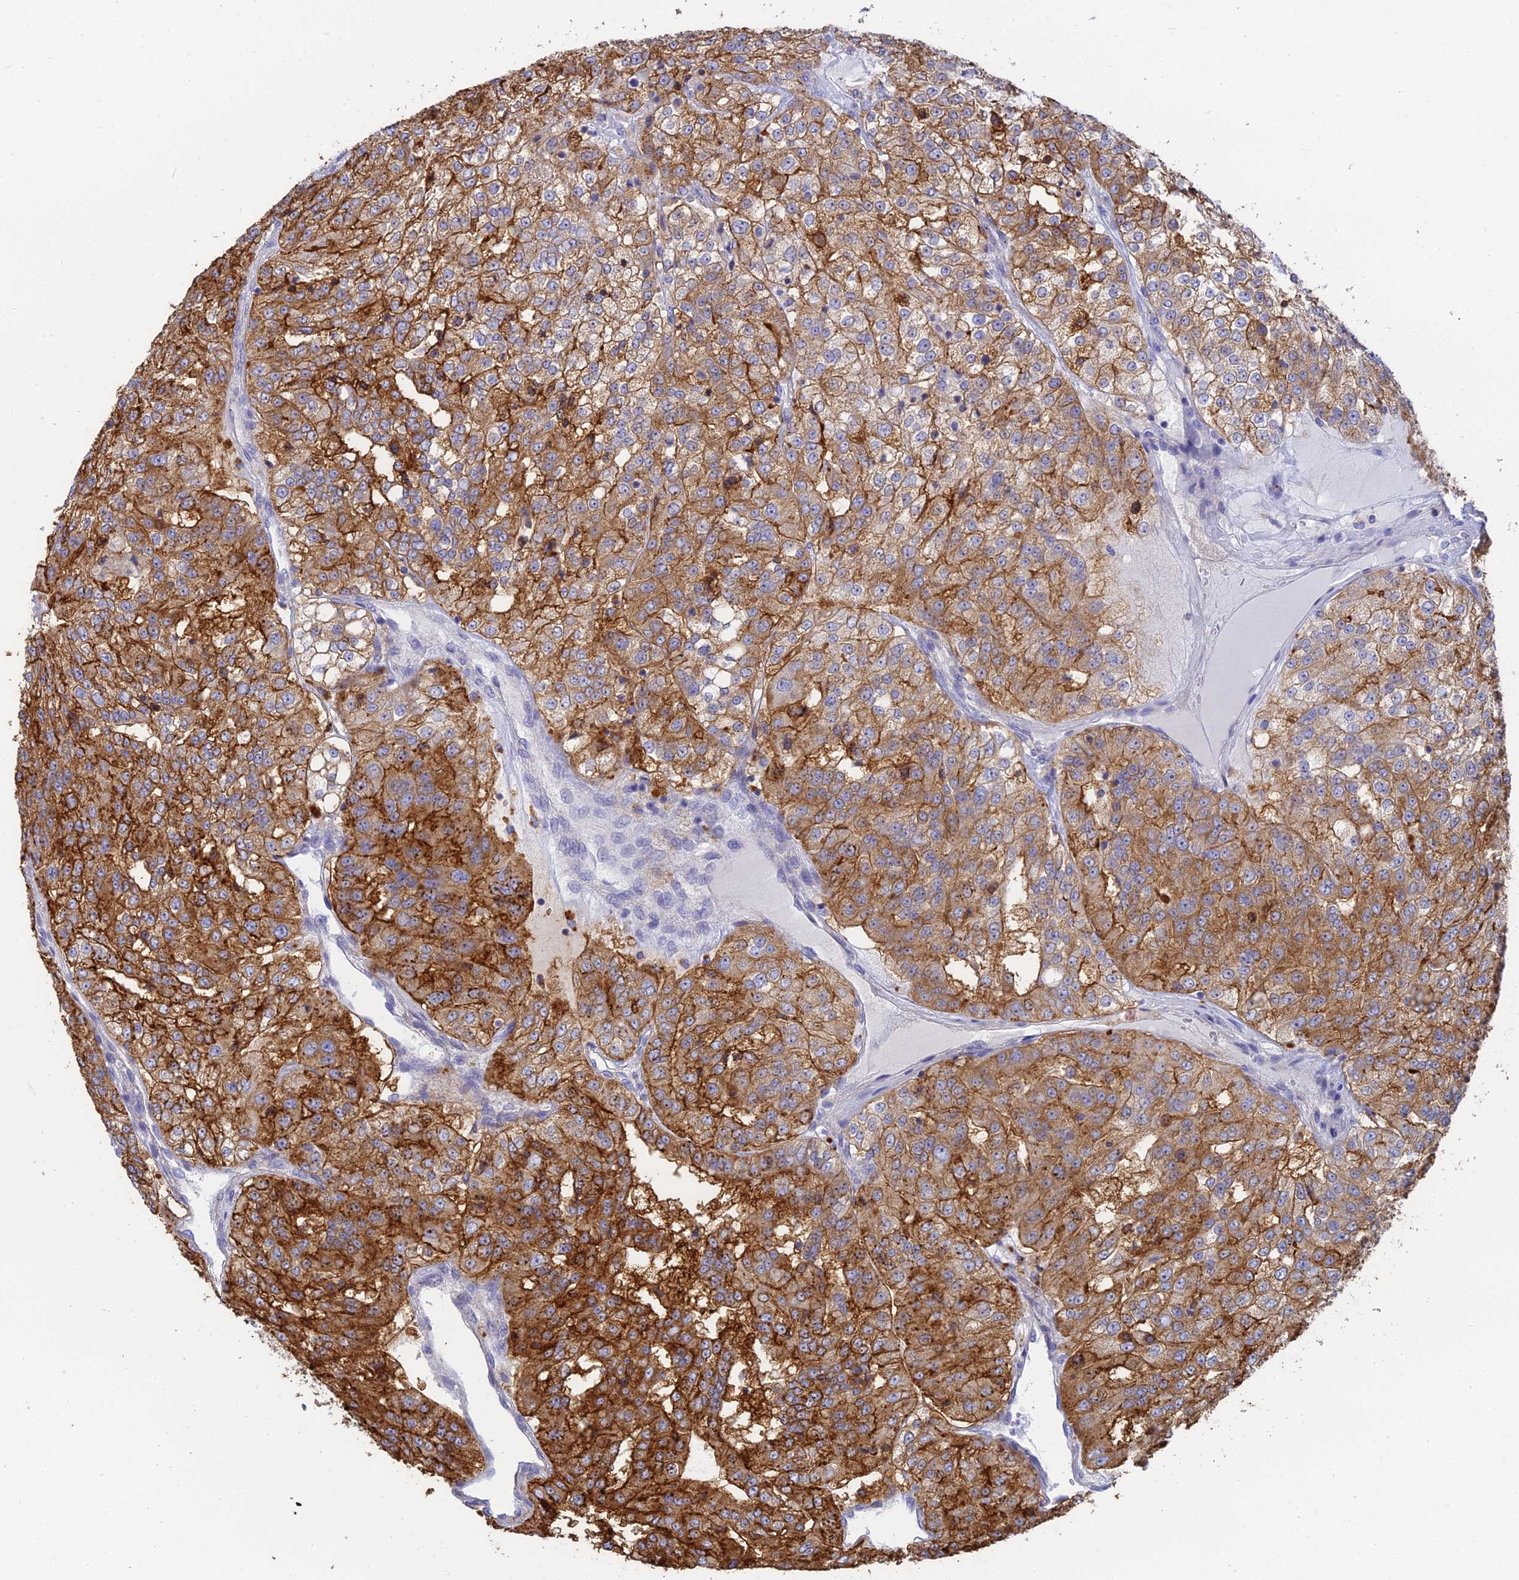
{"staining": {"intensity": "strong", "quantity": ">75%", "location": "cytoplasmic/membranous"}, "tissue": "renal cancer", "cell_type": "Tumor cells", "image_type": "cancer", "snomed": [{"axis": "morphology", "description": "Adenocarcinoma, NOS"}, {"axis": "topography", "description": "Kidney"}], "caption": "This is a micrograph of IHC staining of renal adenocarcinoma, which shows strong expression in the cytoplasmic/membranous of tumor cells.", "gene": "WDR6", "patient": {"sex": "female", "age": 63}}